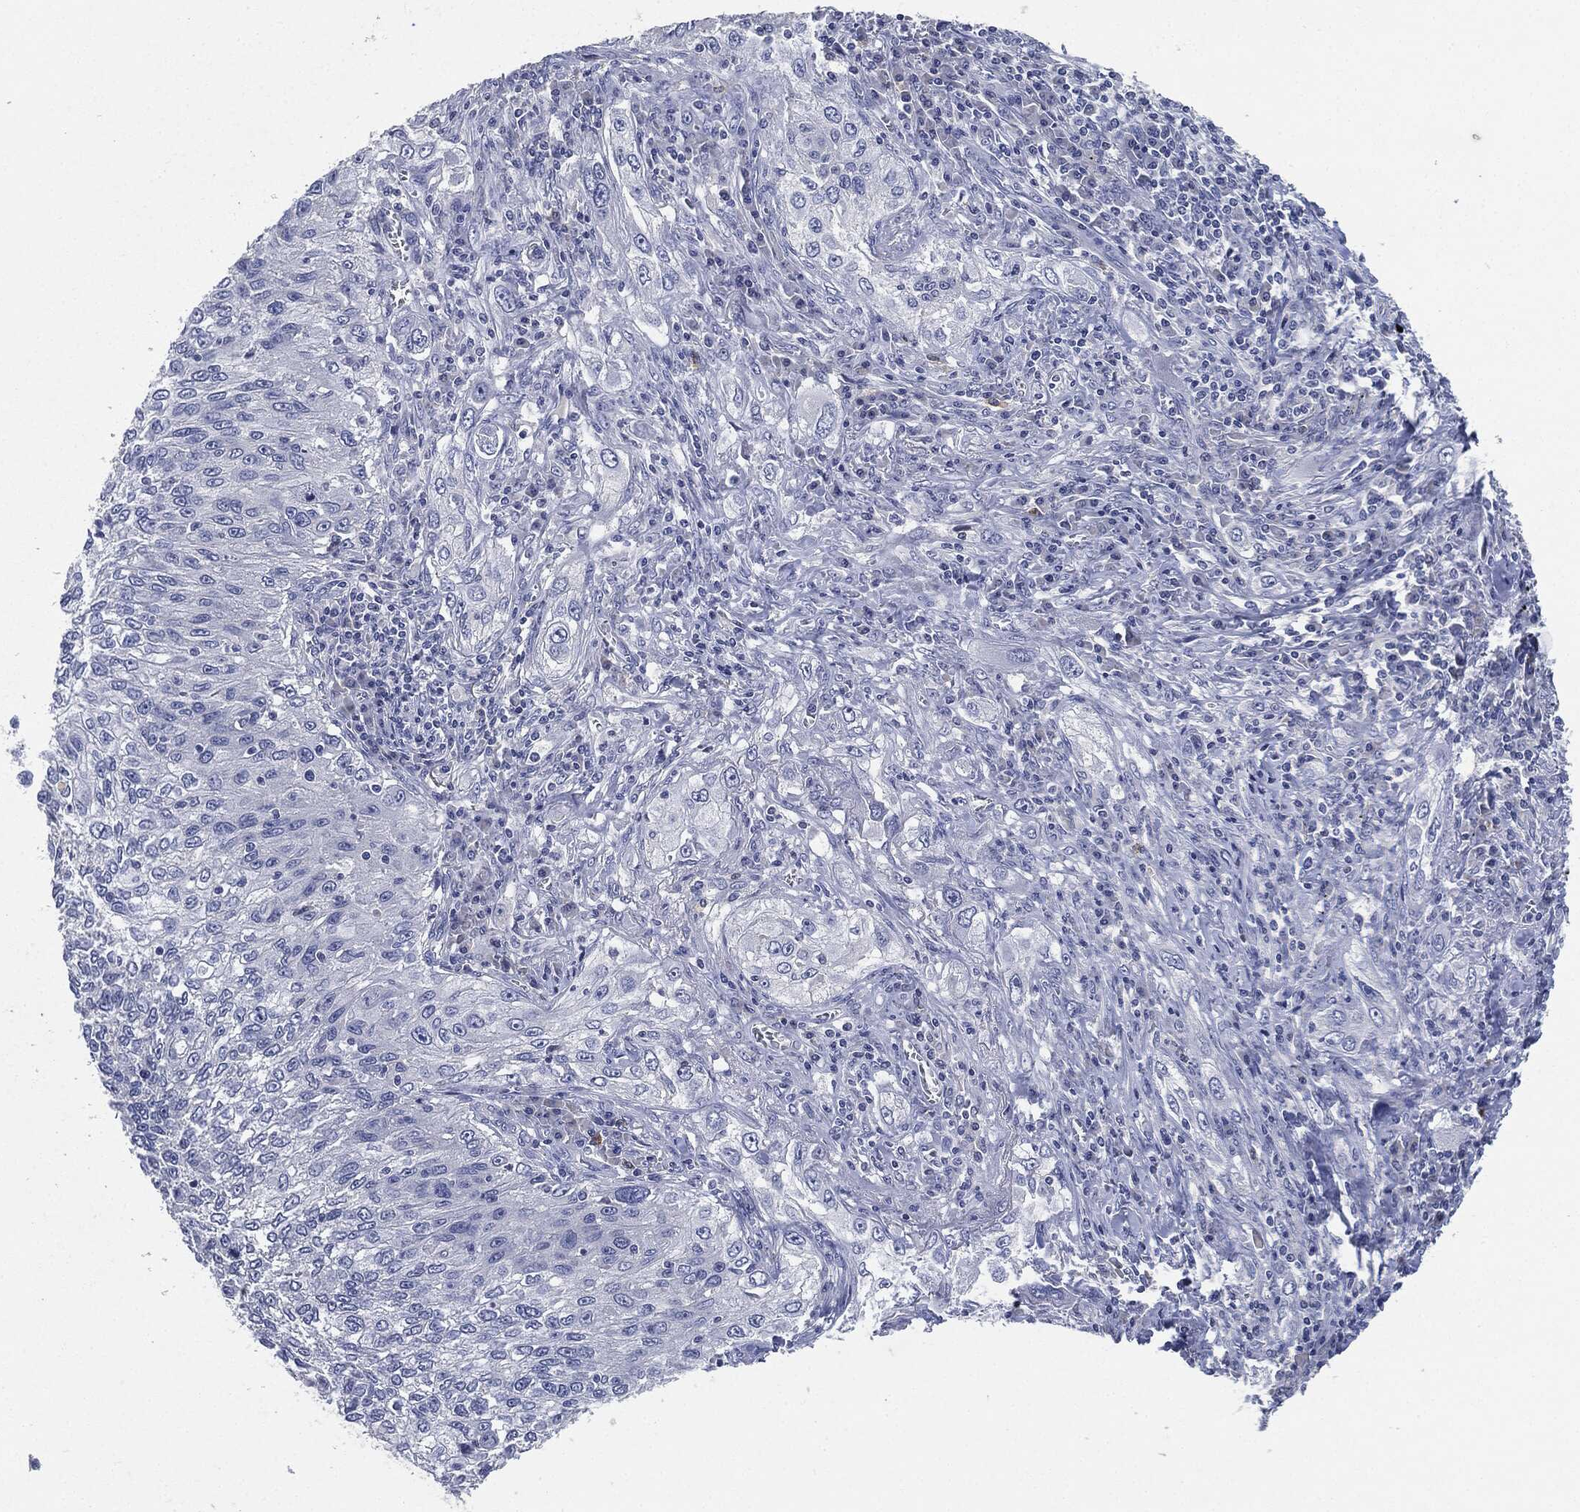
{"staining": {"intensity": "negative", "quantity": "none", "location": "none"}, "tissue": "lung cancer", "cell_type": "Tumor cells", "image_type": "cancer", "snomed": [{"axis": "morphology", "description": "Squamous cell carcinoma, NOS"}, {"axis": "topography", "description": "Lung"}], "caption": "IHC photomicrograph of neoplastic tissue: lung squamous cell carcinoma stained with DAB (3,3'-diaminobenzidine) reveals no significant protein positivity in tumor cells.", "gene": "NTRK1", "patient": {"sex": "female", "age": 69}}